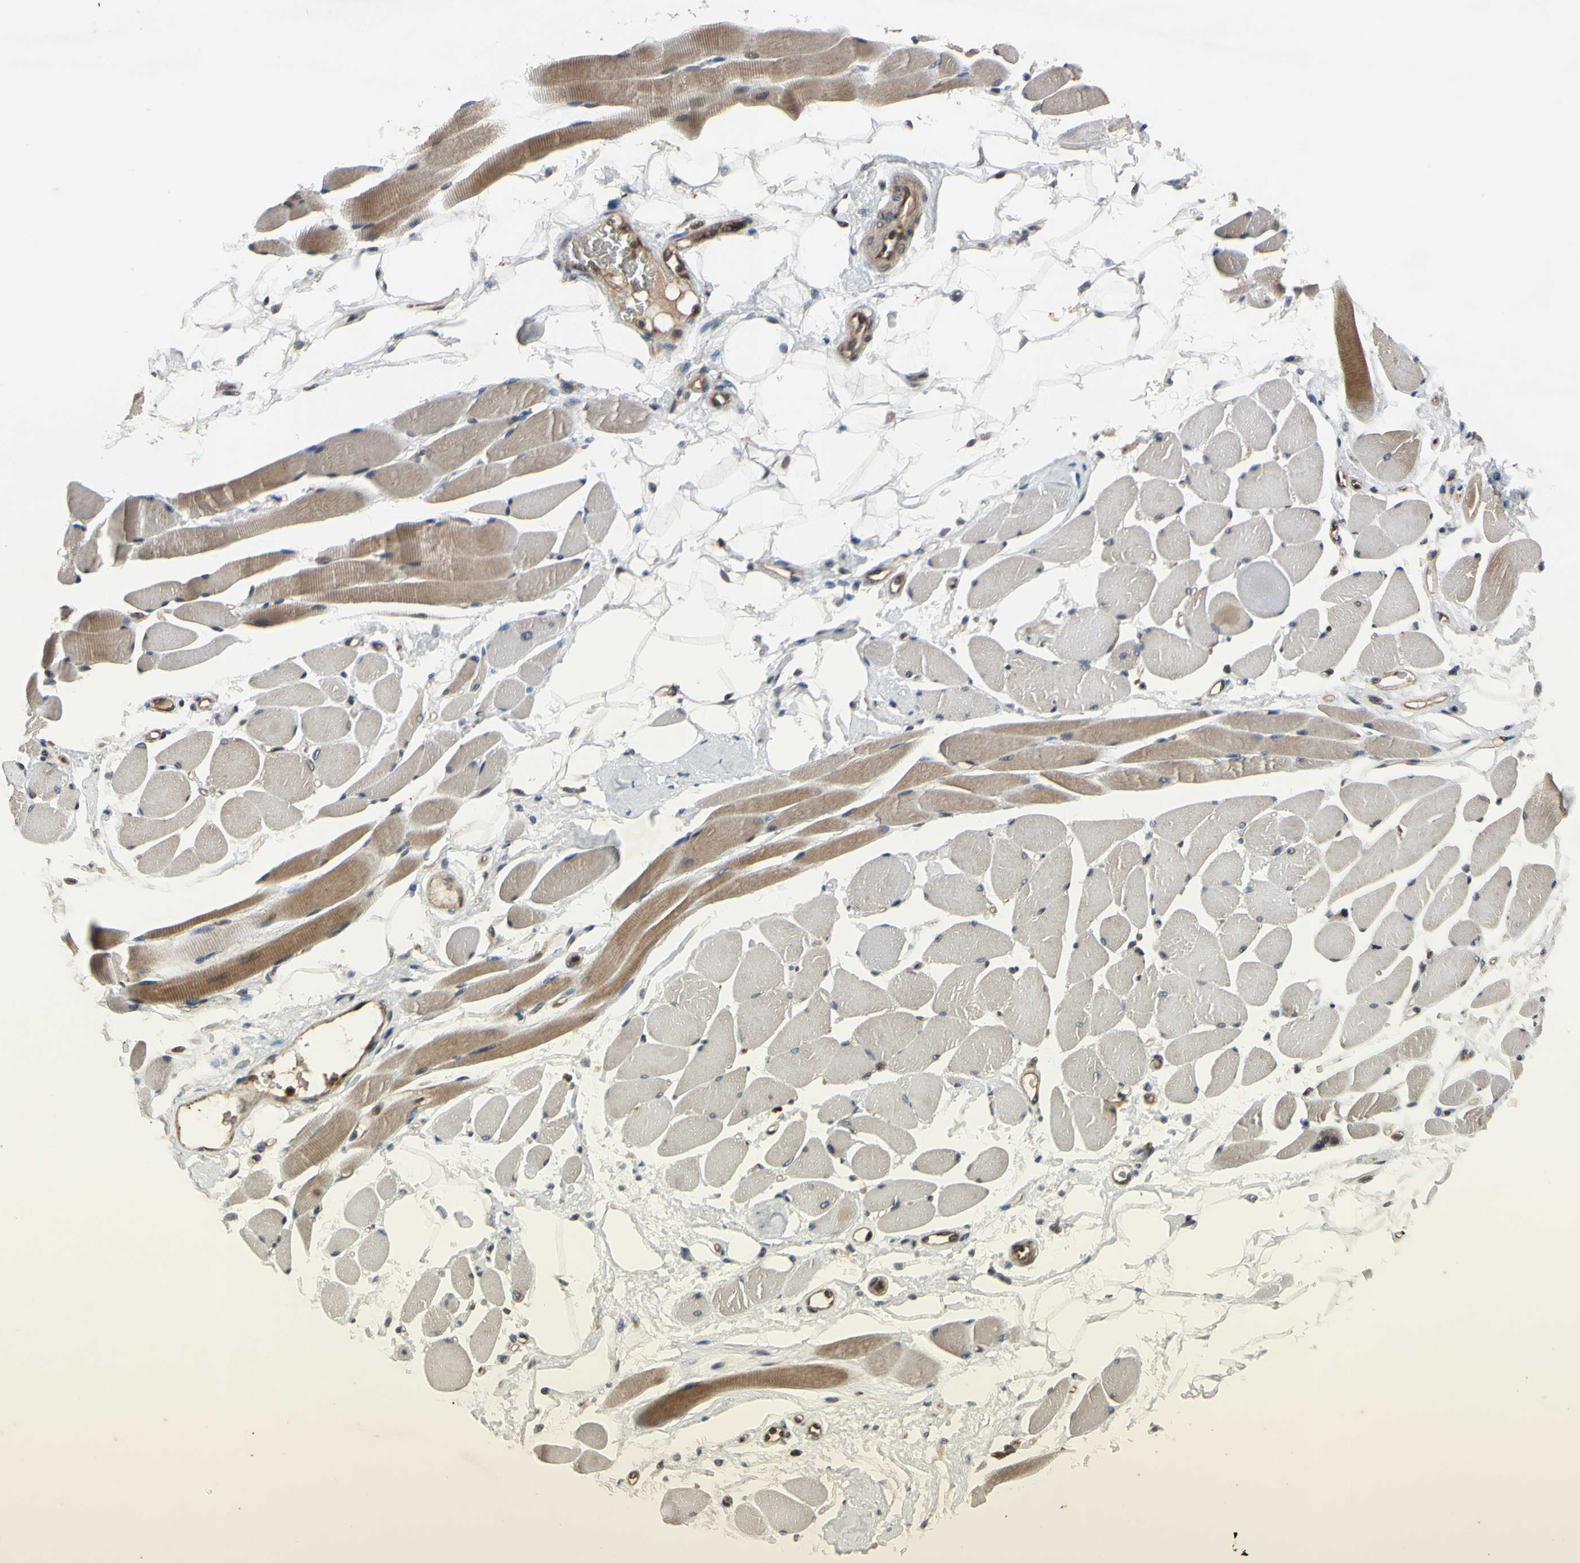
{"staining": {"intensity": "moderate", "quantity": "25%-75%", "location": "cytoplasmic/membranous"}, "tissue": "skeletal muscle", "cell_type": "Myocytes", "image_type": "normal", "snomed": [{"axis": "morphology", "description": "Normal tissue, NOS"}, {"axis": "topography", "description": "Skeletal muscle"}, {"axis": "topography", "description": "Peripheral nerve tissue"}], "caption": "A brown stain highlights moderate cytoplasmic/membranous positivity of a protein in myocytes of benign human skeletal muscle.", "gene": "PLXNA2", "patient": {"sex": "female", "age": 84}}